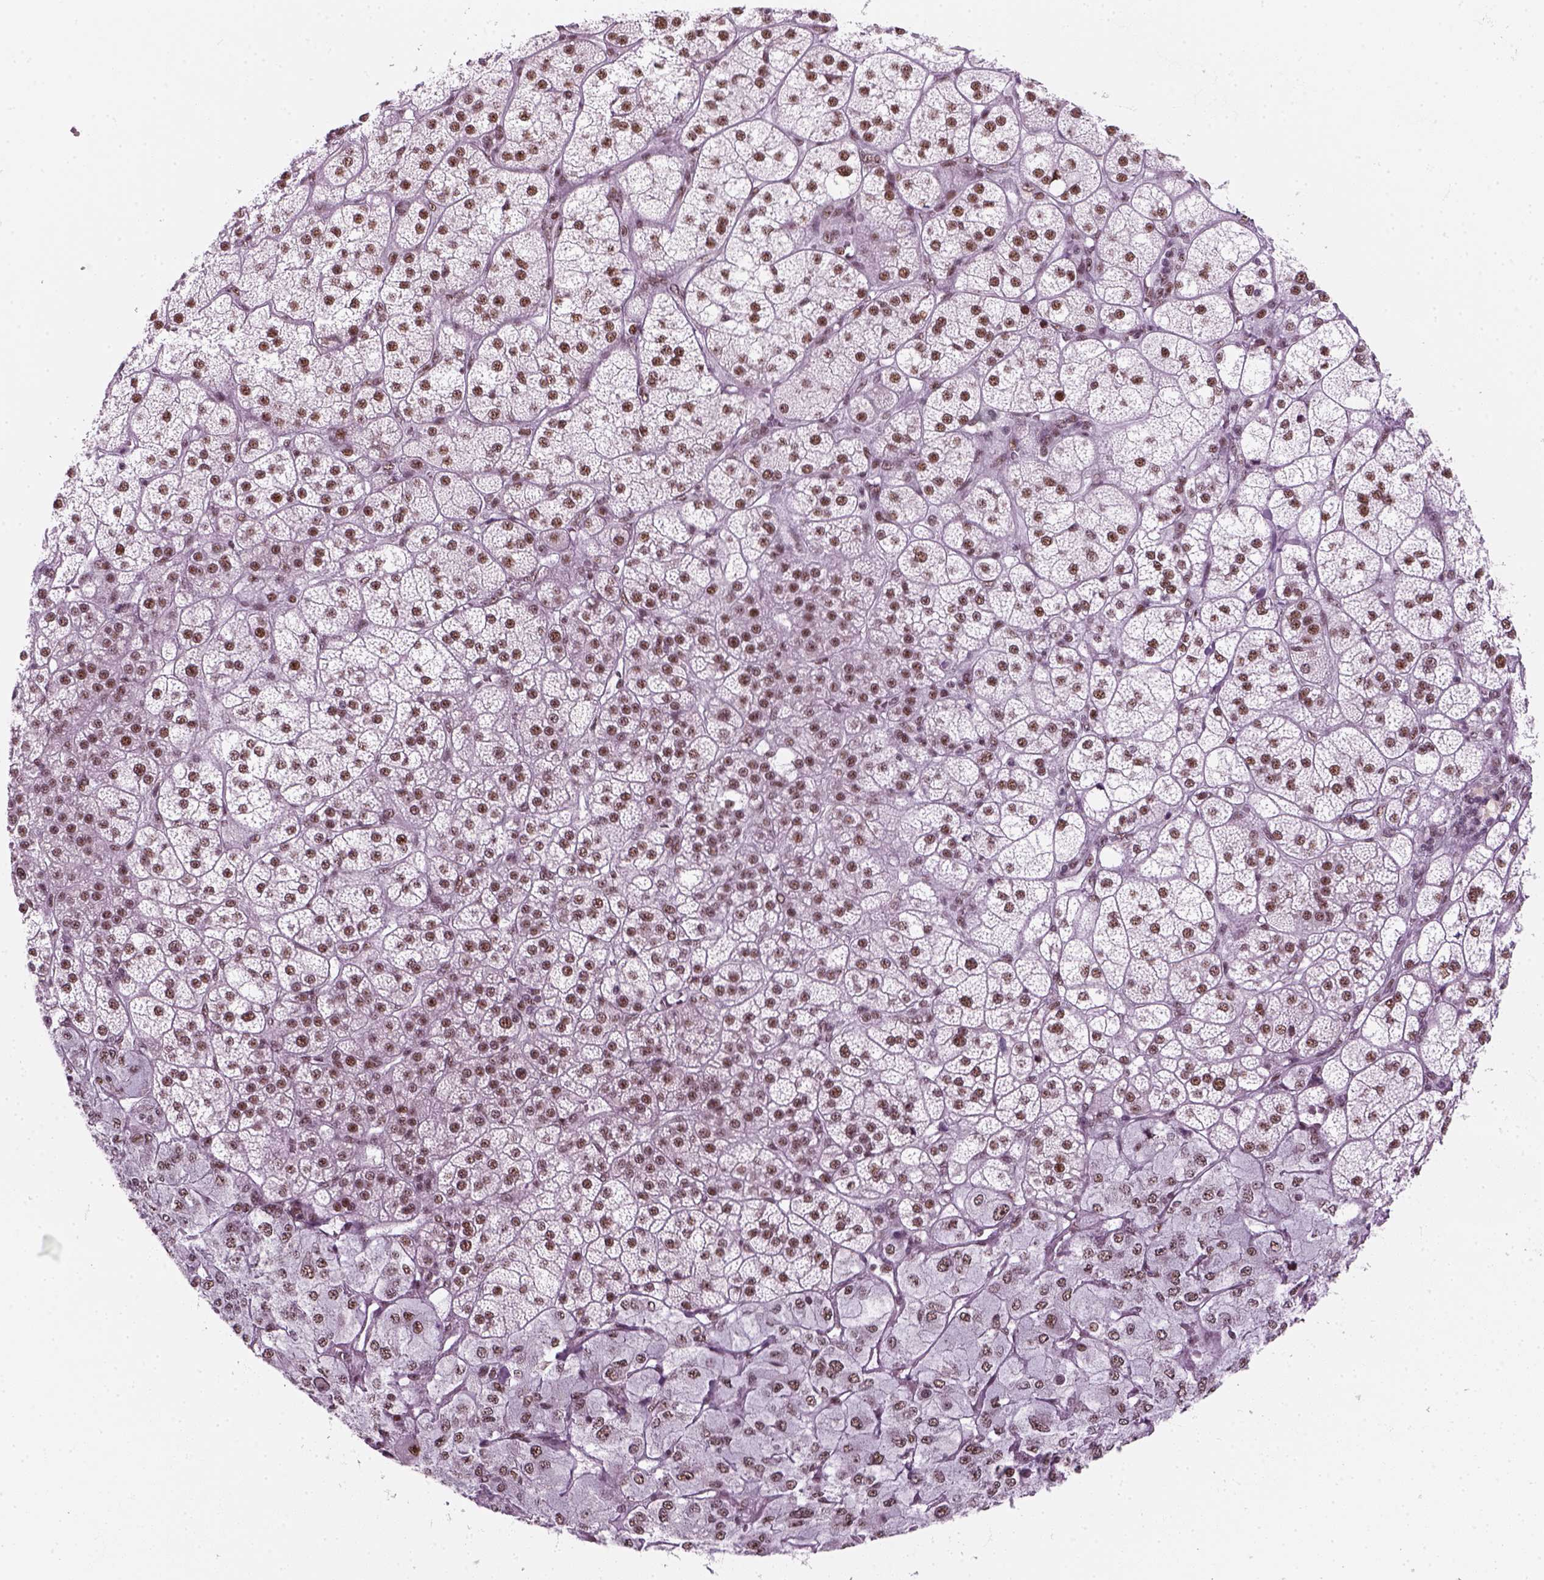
{"staining": {"intensity": "strong", "quantity": ">75%", "location": "nuclear"}, "tissue": "adrenal gland", "cell_type": "Glandular cells", "image_type": "normal", "snomed": [{"axis": "morphology", "description": "Normal tissue, NOS"}, {"axis": "topography", "description": "Adrenal gland"}], "caption": "IHC (DAB (3,3'-diaminobenzidine)) staining of benign human adrenal gland exhibits strong nuclear protein staining in approximately >75% of glandular cells. Nuclei are stained in blue.", "gene": "GTF2F1", "patient": {"sex": "female", "age": 60}}